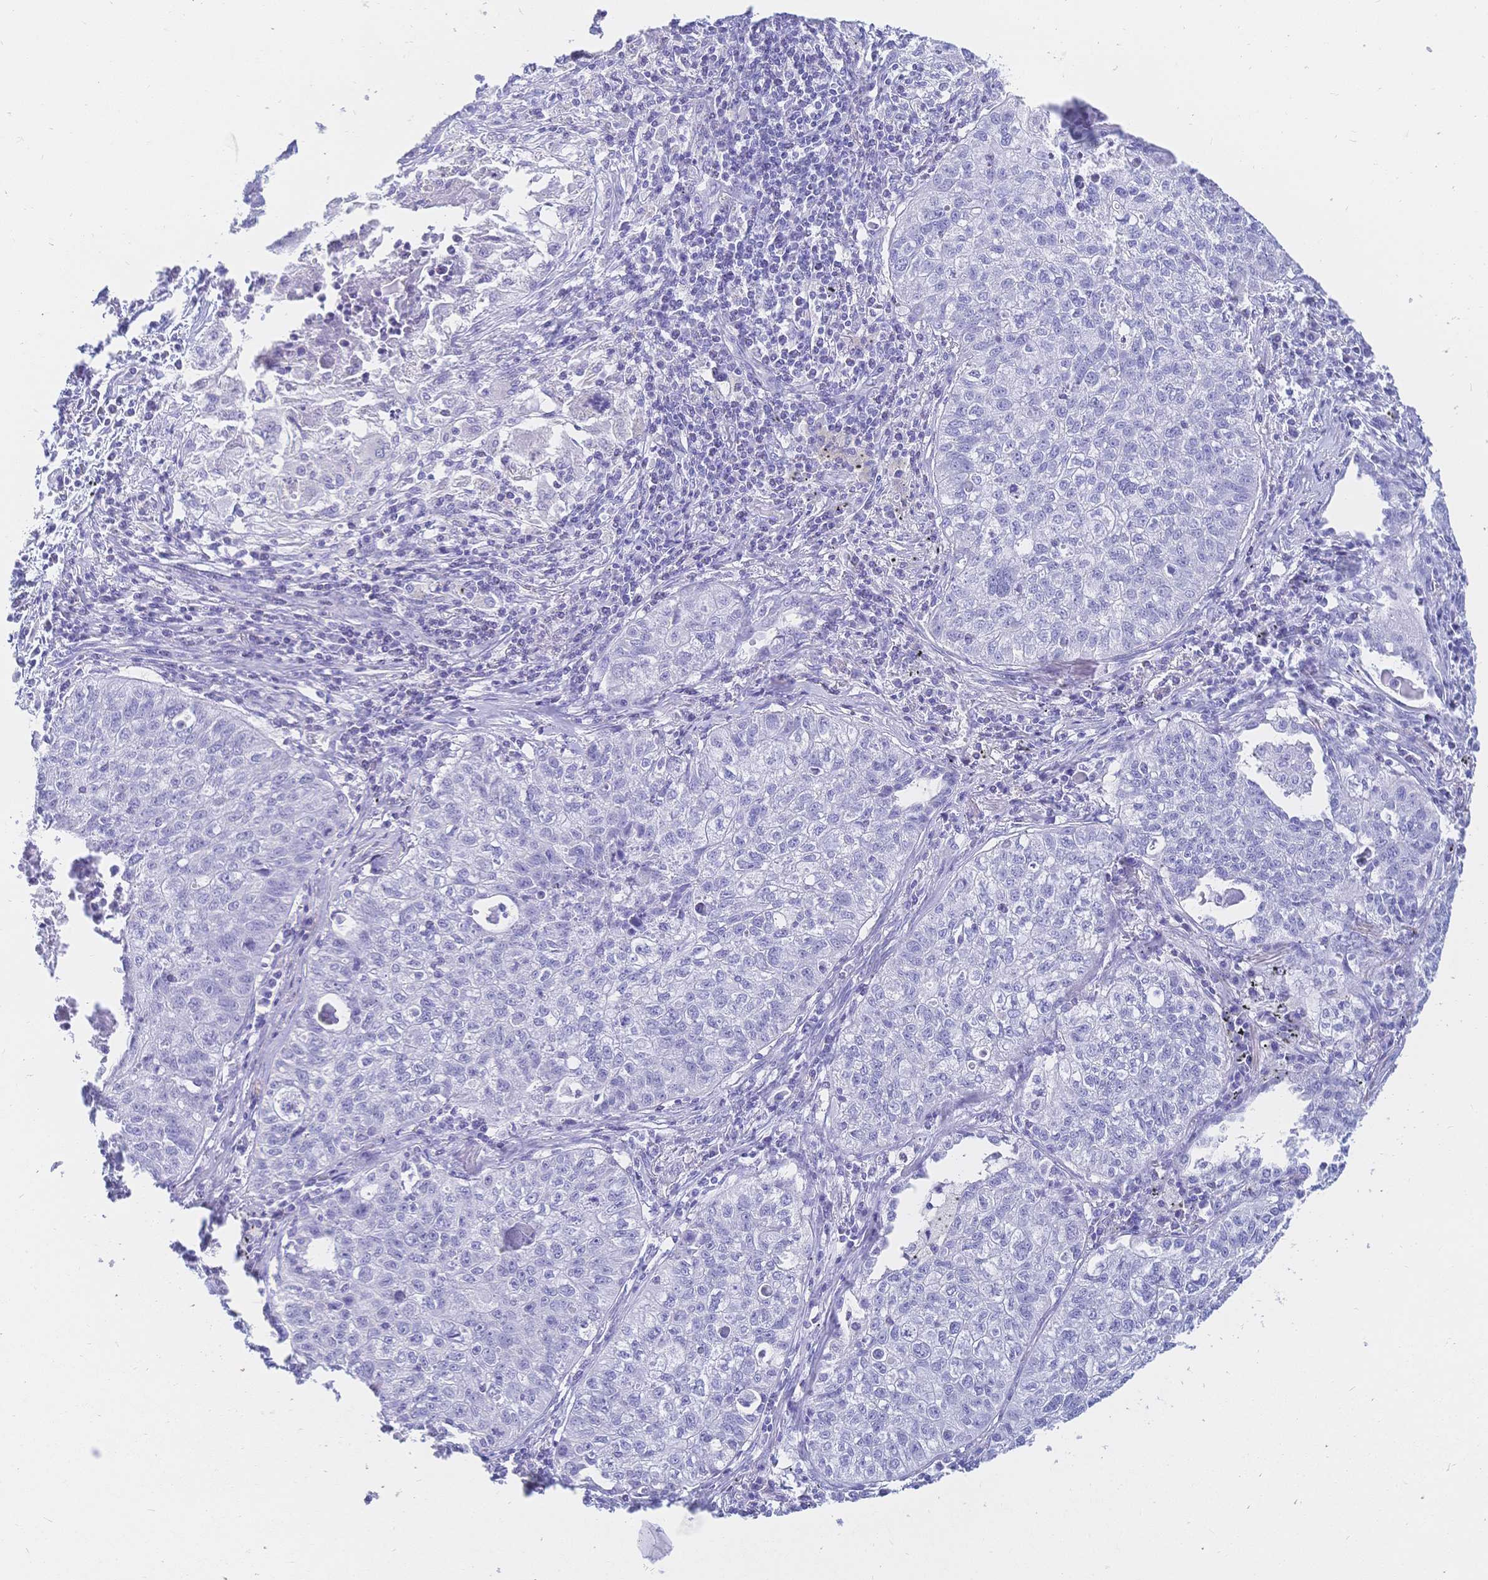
{"staining": {"intensity": "negative", "quantity": "none", "location": "none"}, "tissue": "lung cancer", "cell_type": "Tumor cells", "image_type": "cancer", "snomed": [{"axis": "morphology", "description": "Normal morphology"}, {"axis": "morphology", "description": "Aneuploidy"}, {"axis": "morphology", "description": "Squamous cell carcinoma, NOS"}, {"axis": "topography", "description": "Lymph node"}, {"axis": "topography", "description": "Lung"}], "caption": "Immunohistochemistry (IHC) of squamous cell carcinoma (lung) exhibits no staining in tumor cells.", "gene": "MEP1B", "patient": {"sex": "female", "age": 76}}